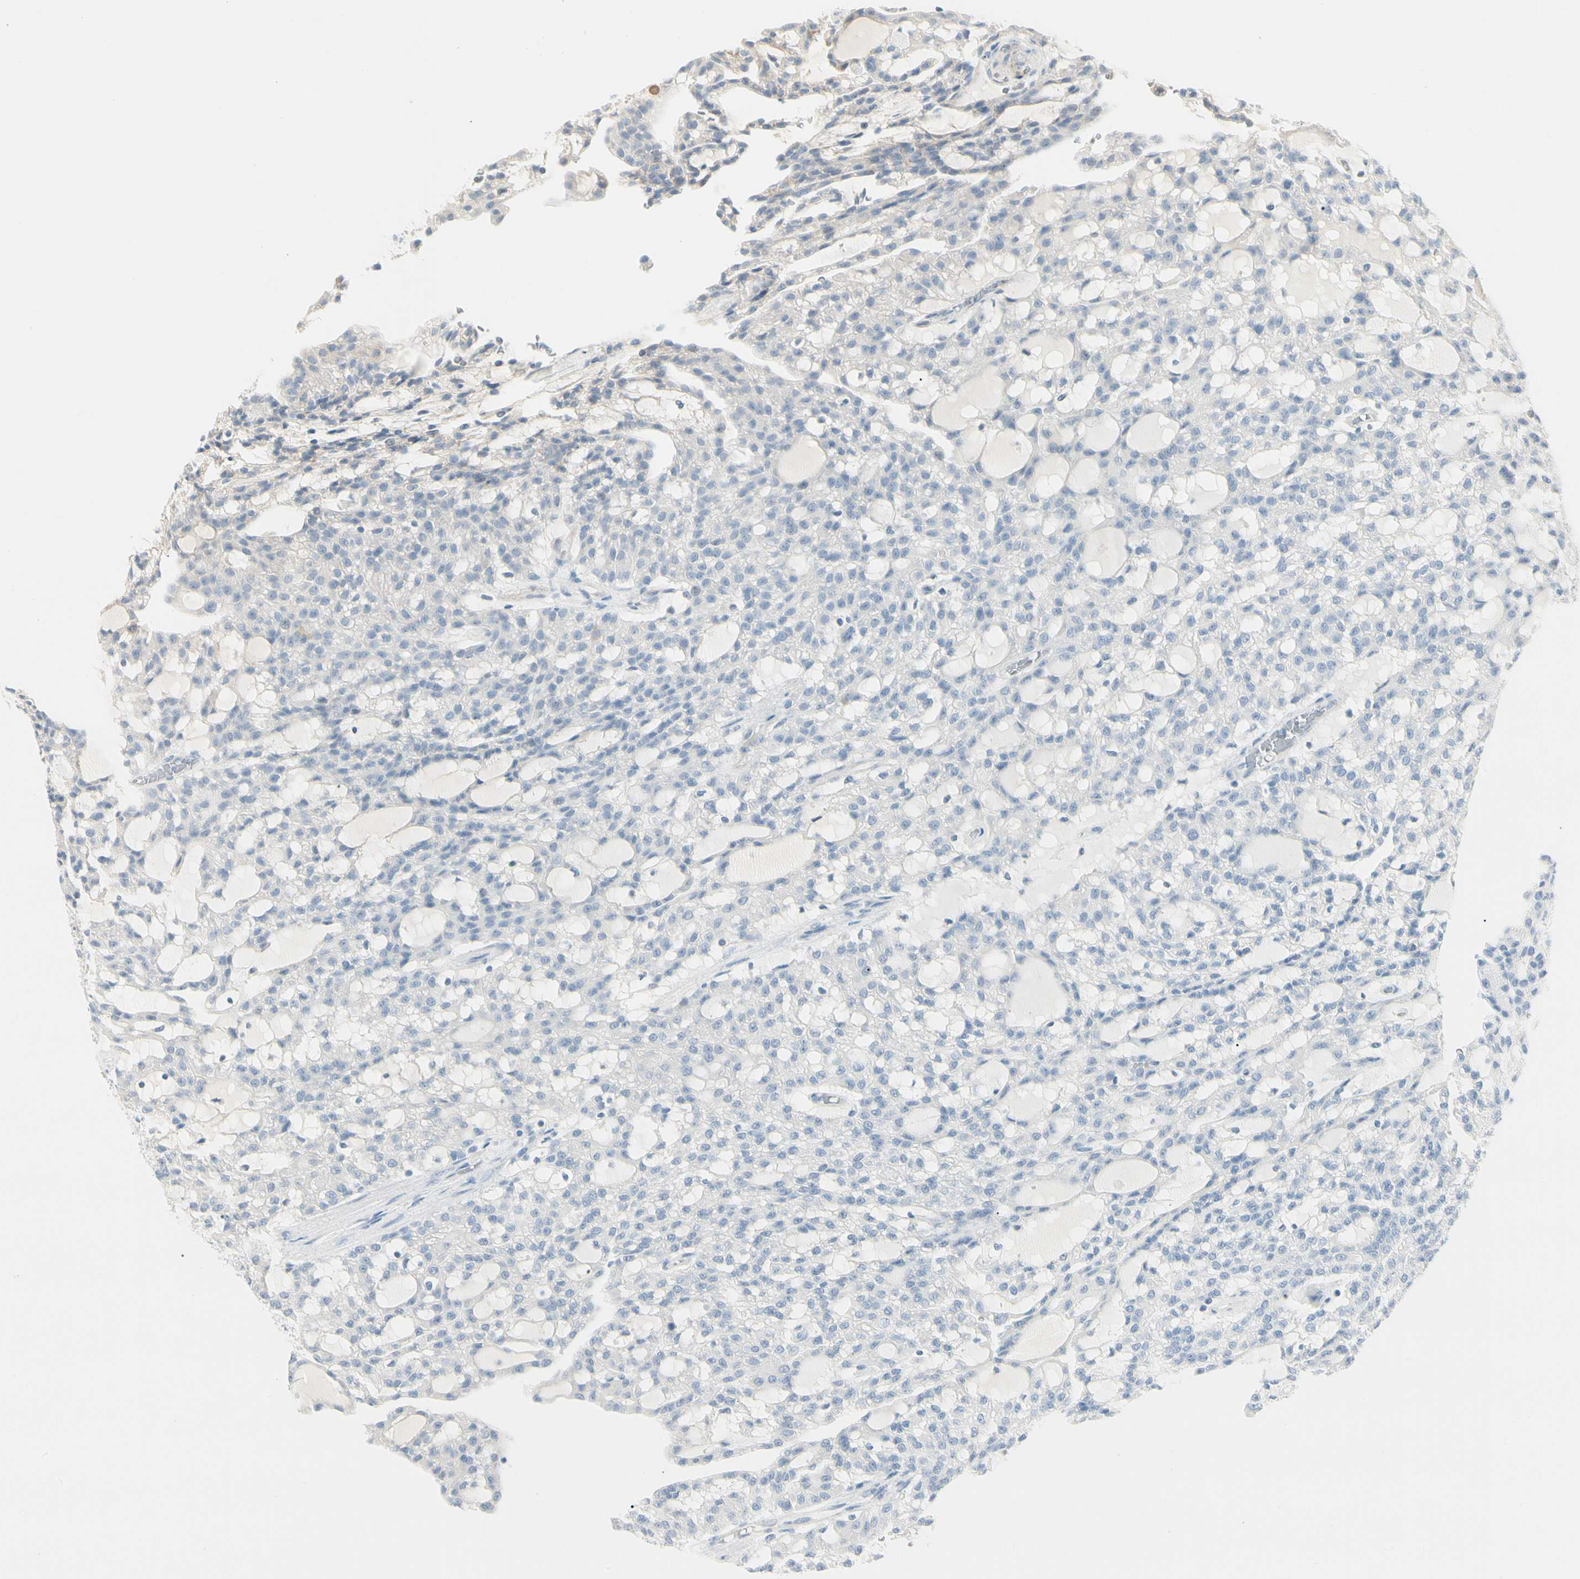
{"staining": {"intensity": "negative", "quantity": "none", "location": "none"}, "tissue": "renal cancer", "cell_type": "Tumor cells", "image_type": "cancer", "snomed": [{"axis": "morphology", "description": "Adenocarcinoma, NOS"}, {"axis": "topography", "description": "Kidney"}], "caption": "Renal cancer stained for a protein using IHC demonstrates no expression tumor cells.", "gene": "ALDH18A1", "patient": {"sex": "male", "age": 63}}